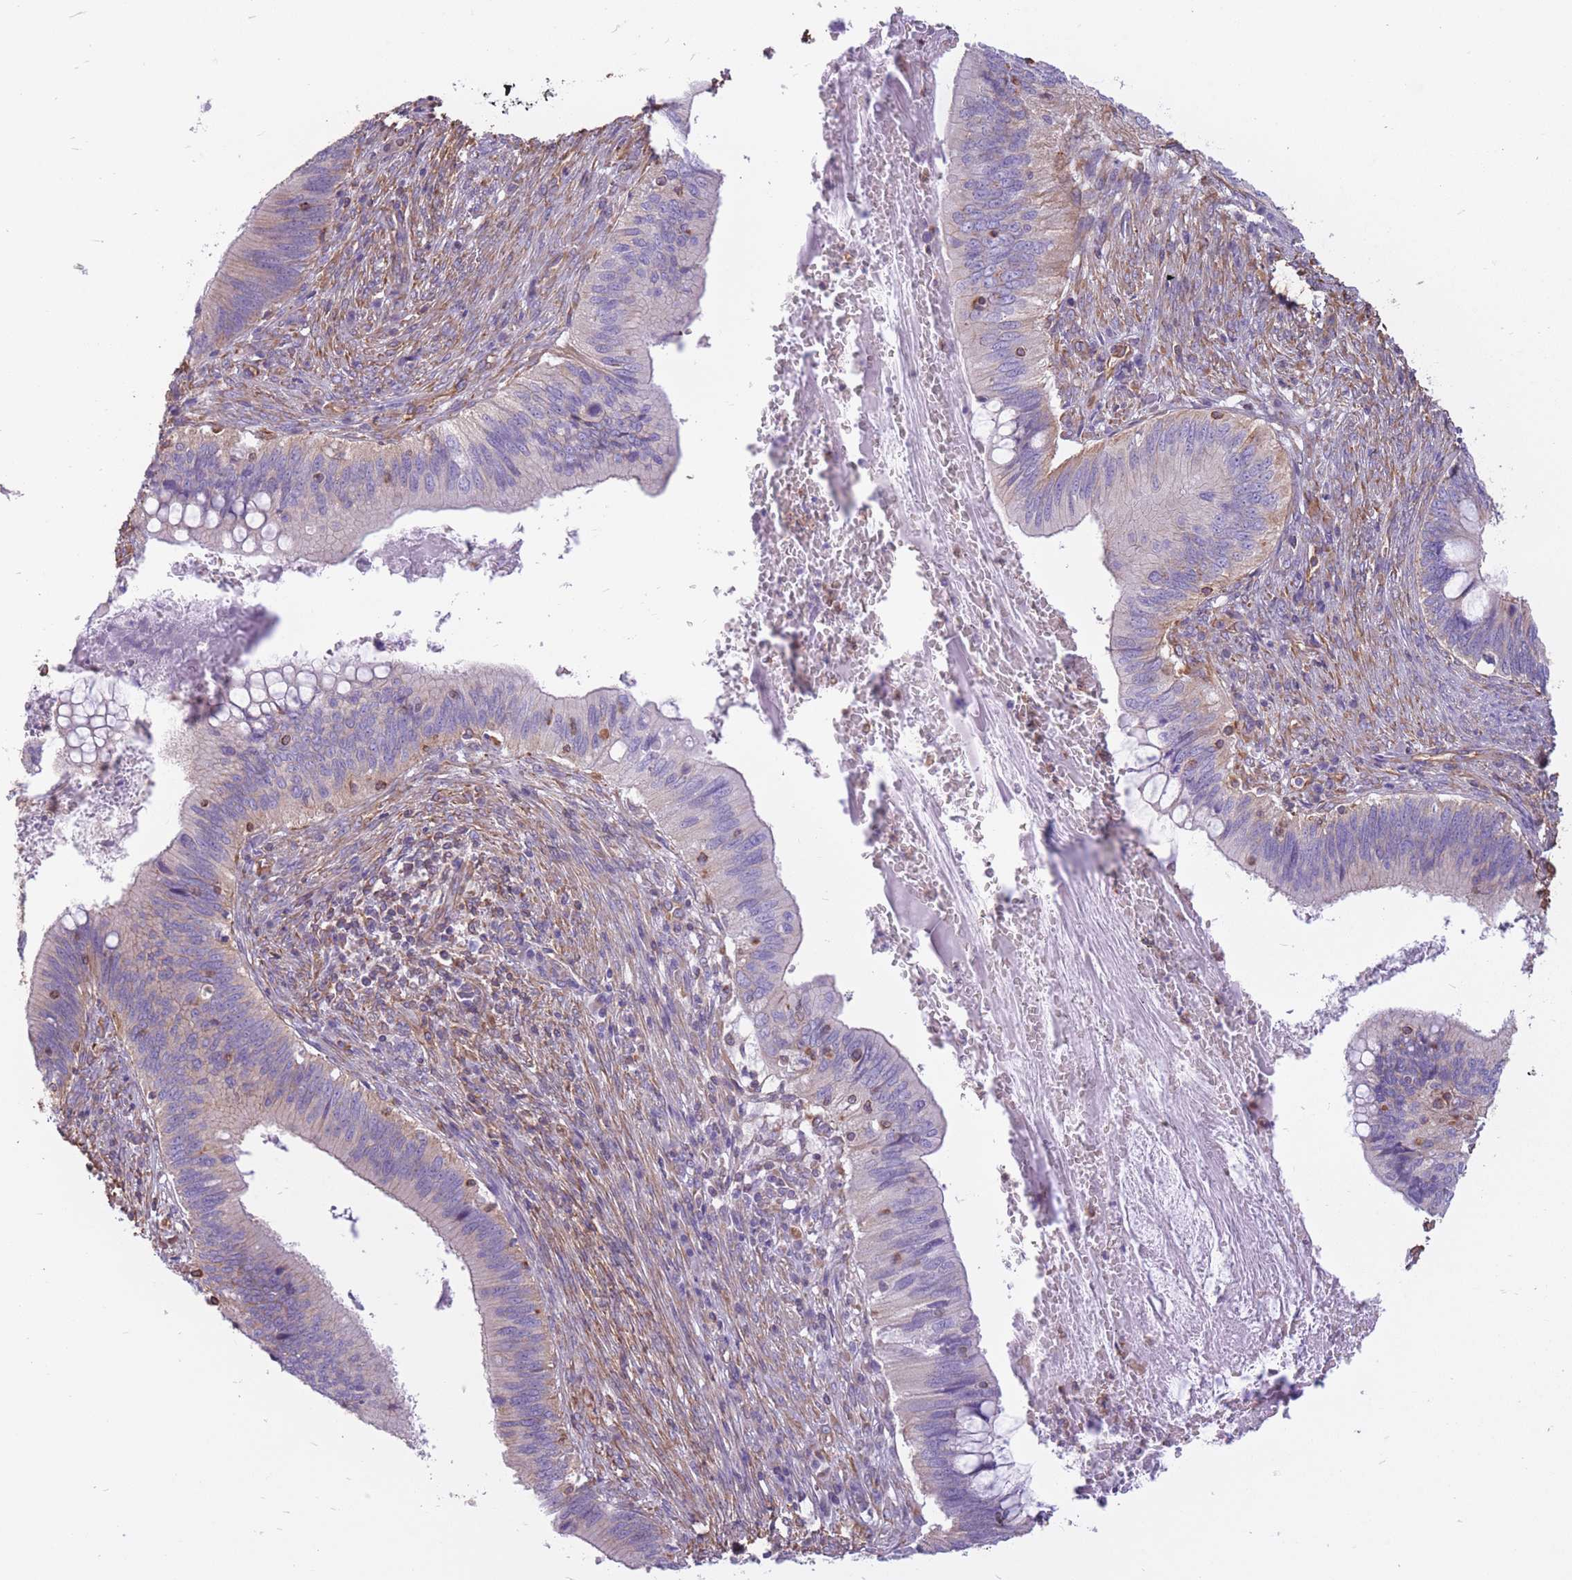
{"staining": {"intensity": "negative", "quantity": "none", "location": "none"}, "tissue": "cervical cancer", "cell_type": "Tumor cells", "image_type": "cancer", "snomed": [{"axis": "morphology", "description": "Adenocarcinoma, NOS"}, {"axis": "topography", "description": "Cervix"}], "caption": "High magnification brightfield microscopy of cervical adenocarcinoma stained with DAB (brown) and counterstained with hematoxylin (blue): tumor cells show no significant expression.", "gene": "ADD1", "patient": {"sex": "female", "age": 42}}